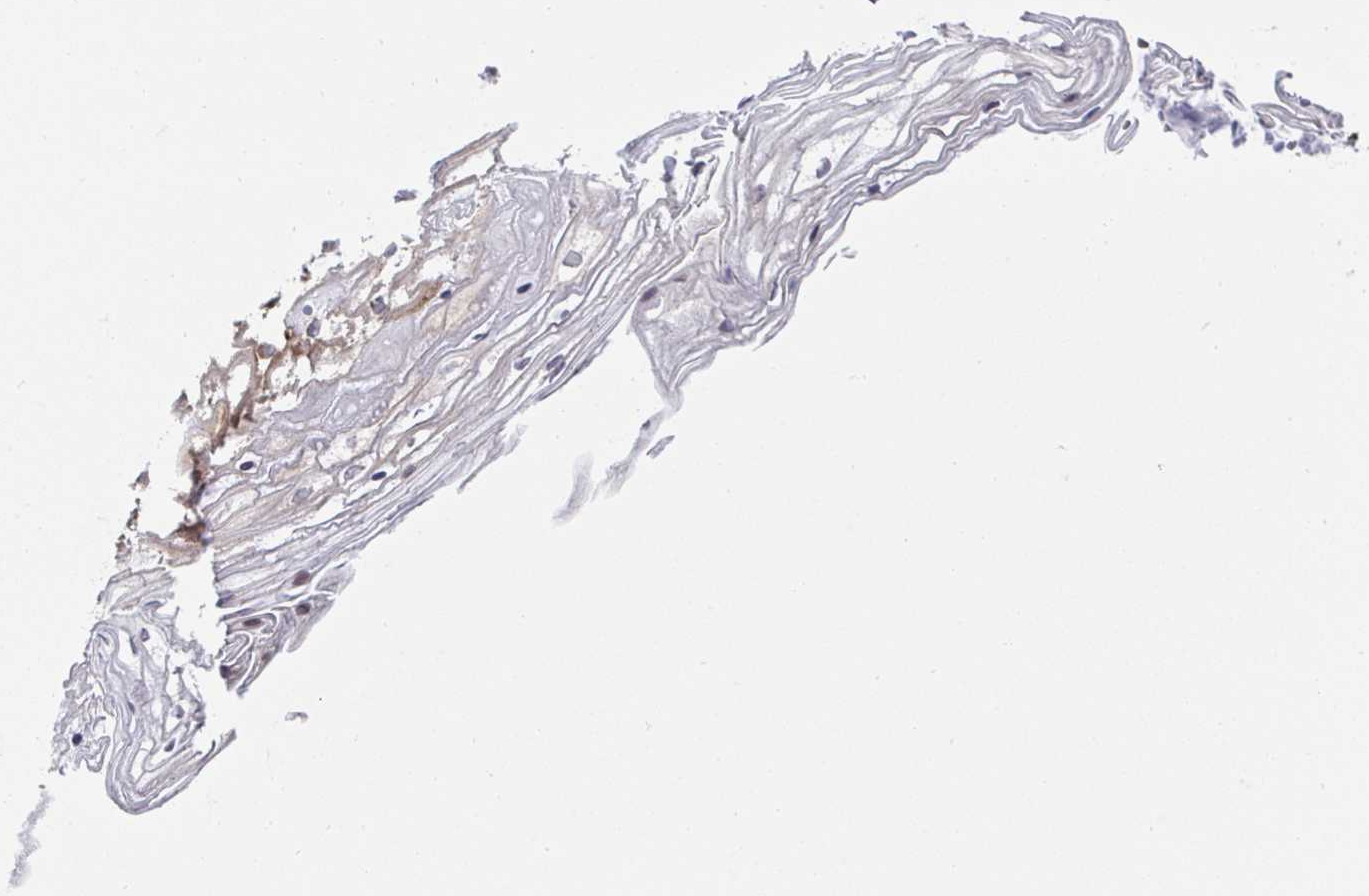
{"staining": {"intensity": "negative", "quantity": "none", "location": "none"}, "tissue": "cervix", "cell_type": "Glandular cells", "image_type": "normal", "snomed": [{"axis": "morphology", "description": "Normal tissue, NOS"}, {"axis": "topography", "description": "Cervix"}], "caption": "An immunohistochemistry (IHC) photomicrograph of normal cervix is shown. There is no staining in glandular cells of cervix.", "gene": "WNK1", "patient": {"sex": "female", "age": 36}}